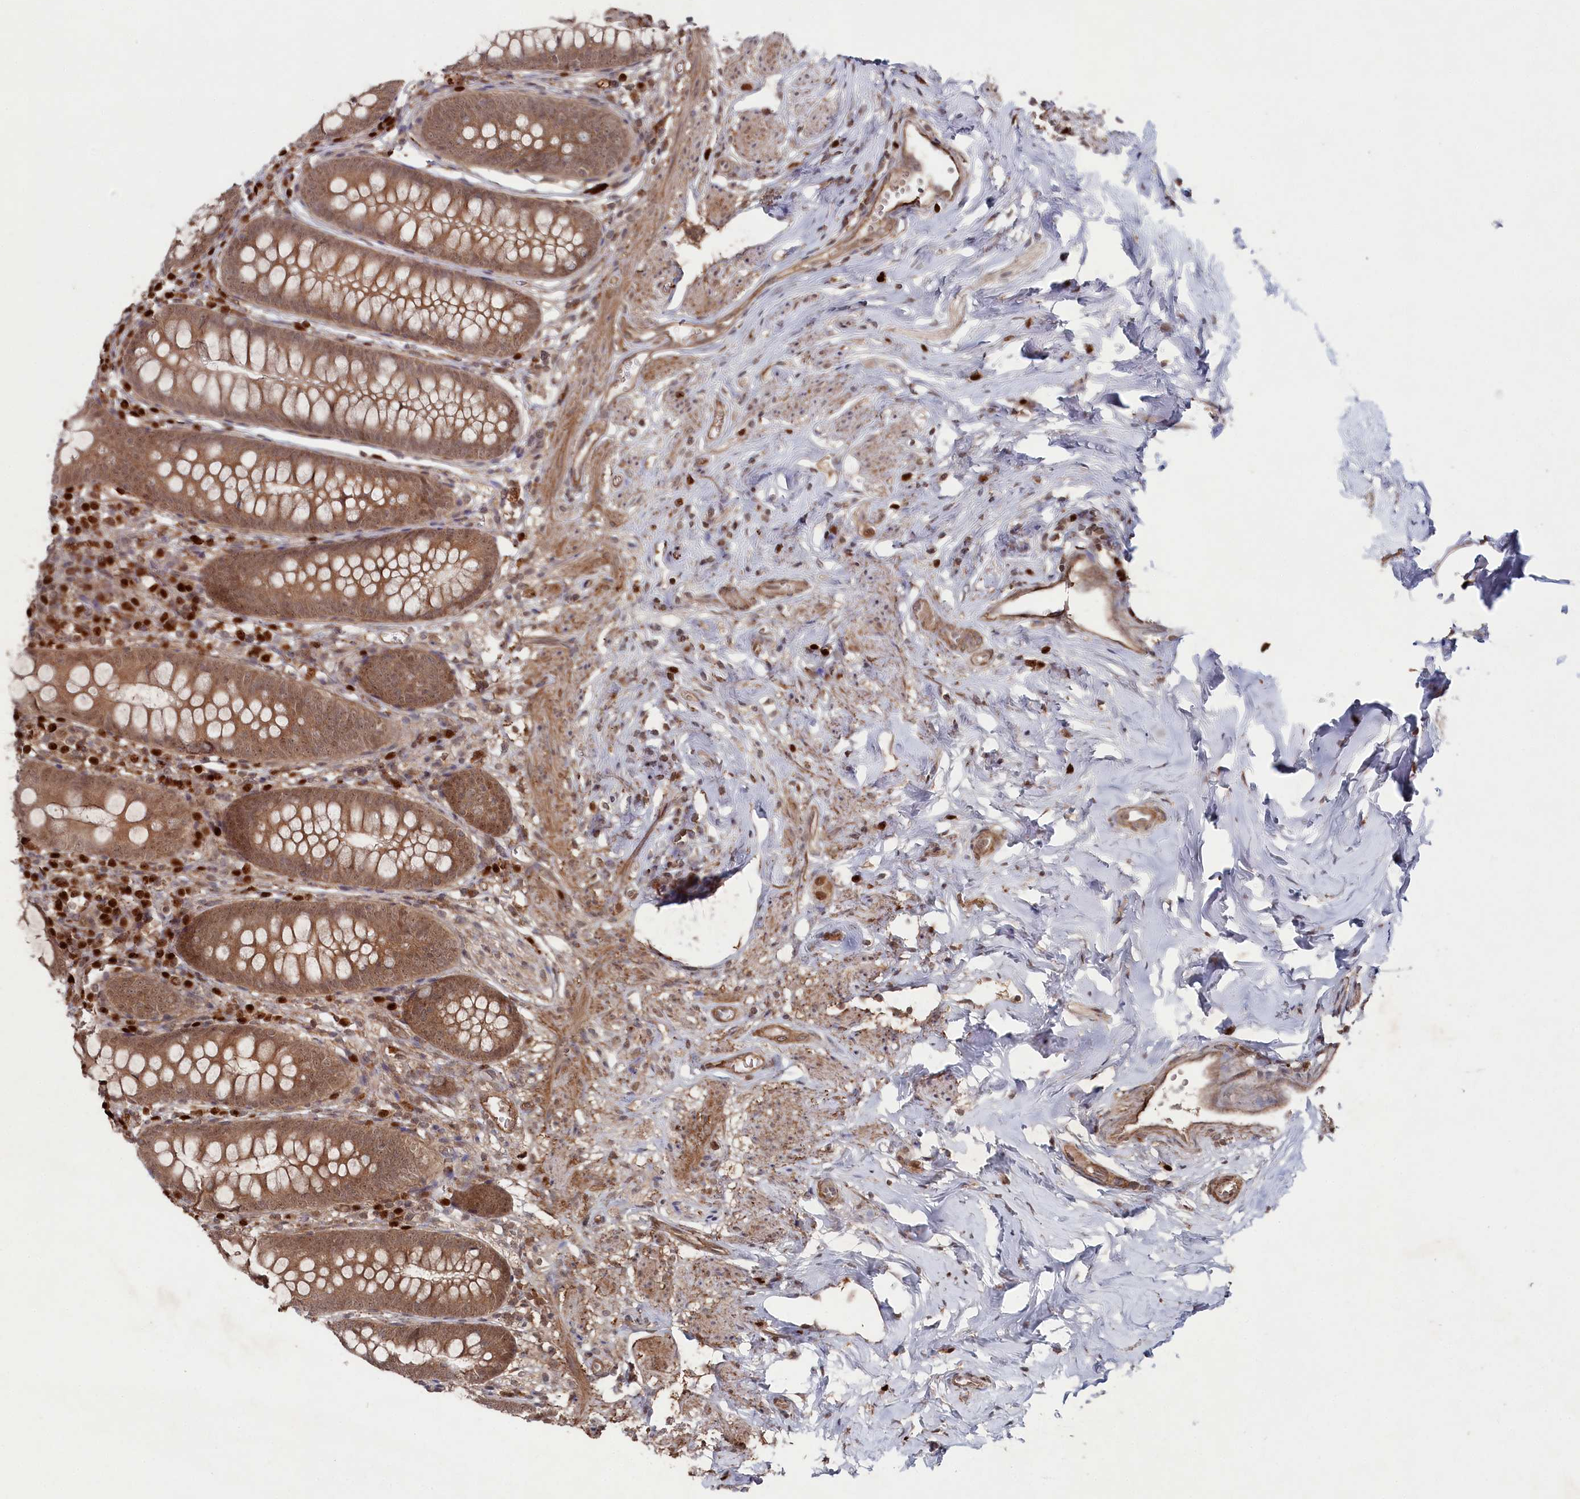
{"staining": {"intensity": "moderate", "quantity": ">75%", "location": "cytoplasmic/membranous,nuclear"}, "tissue": "appendix", "cell_type": "Glandular cells", "image_type": "normal", "snomed": [{"axis": "morphology", "description": "Normal tissue, NOS"}, {"axis": "topography", "description": "Appendix"}], "caption": "Normal appendix was stained to show a protein in brown. There is medium levels of moderate cytoplasmic/membranous,nuclear staining in approximately >75% of glandular cells. The staining is performed using DAB (3,3'-diaminobenzidine) brown chromogen to label protein expression. The nuclei are counter-stained blue using hematoxylin.", "gene": "BORCS7", "patient": {"sex": "female", "age": 51}}